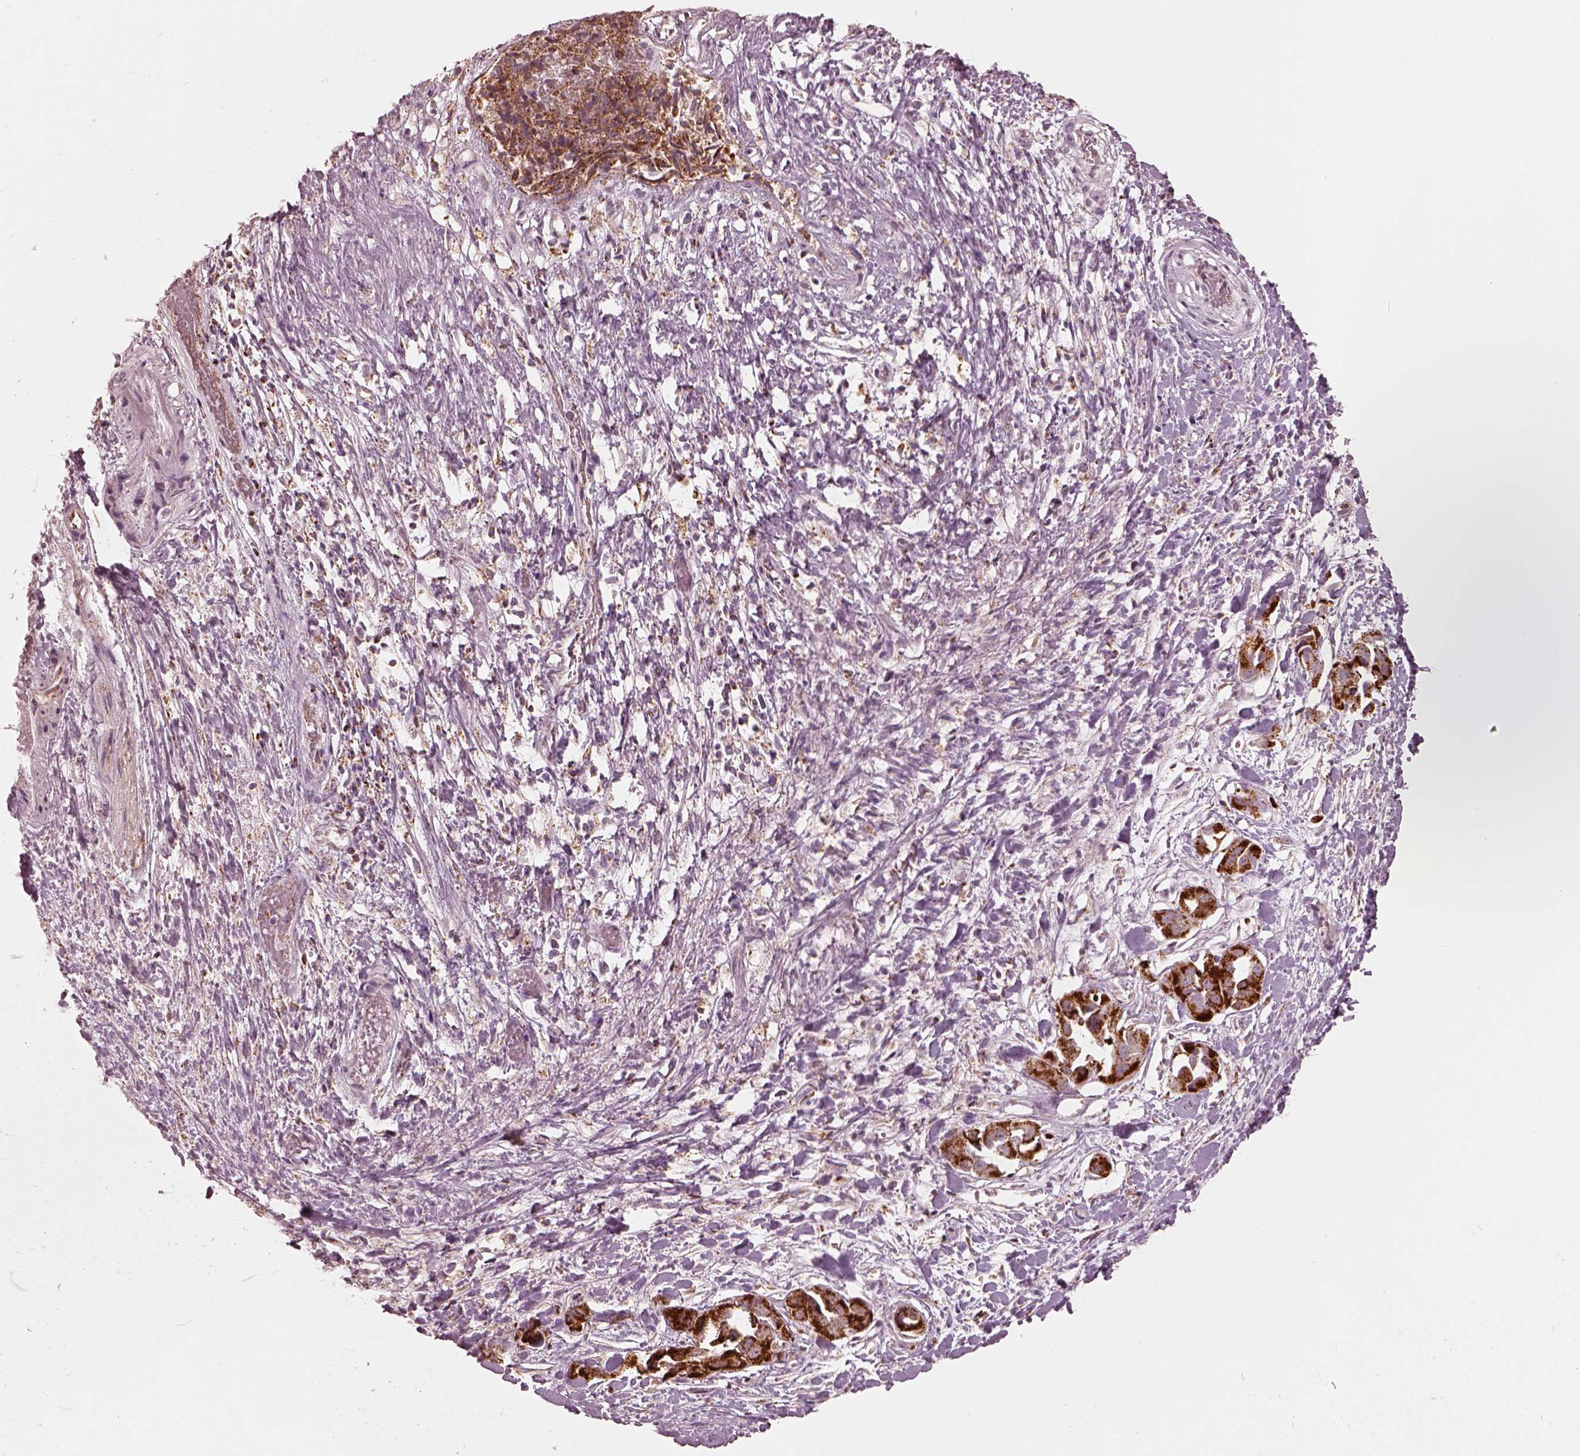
{"staining": {"intensity": "strong", "quantity": ">75%", "location": "cytoplasmic/membranous"}, "tissue": "liver cancer", "cell_type": "Tumor cells", "image_type": "cancer", "snomed": [{"axis": "morphology", "description": "Cholangiocarcinoma"}, {"axis": "topography", "description": "Liver"}], "caption": "Strong cytoplasmic/membranous protein staining is present in approximately >75% of tumor cells in cholangiocarcinoma (liver). (DAB (3,3'-diaminobenzidine) IHC, brown staining for protein, blue staining for nuclei).", "gene": "ENTPD6", "patient": {"sex": "female", "age": 52}}